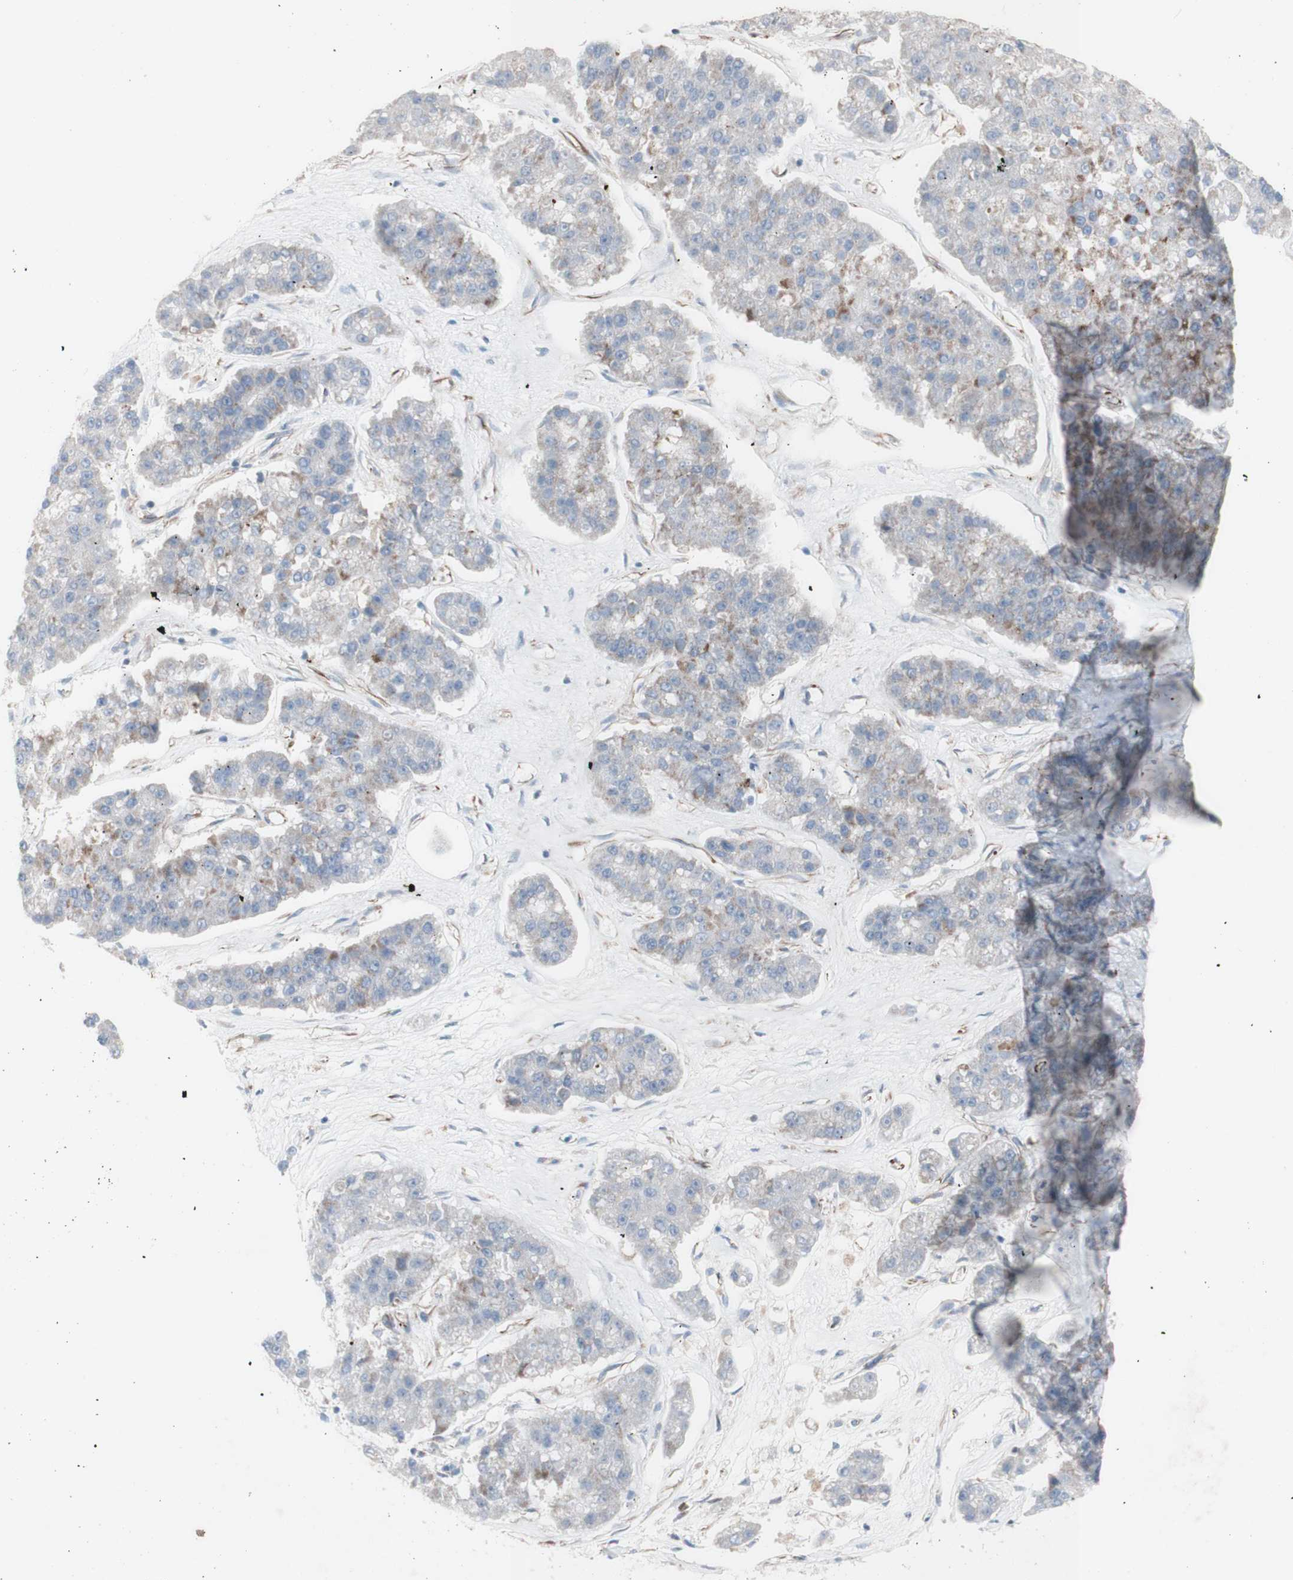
{"staining": {"intensity": "weak", "quantity": "<25%", "location": "cytoplasmic/membranous"}, "tissue": "pancreatic cancer", "cell_type": "Tumor cells", "image_type": "cancer", "snomed": [{"axis": "morphology", "description": "Adenocarcinoma, NOS"}, {"axis": "topography", "description": "Pancreas"}], "caption": "Immunohistochemistry photomicrograph of neoplastic tissue: human pancreatic cancer stained with DAB shows no significant protein positivity in tumor cells.", "gene": "AGPAT5", "patient": {"sex": "male", "age": 50}}